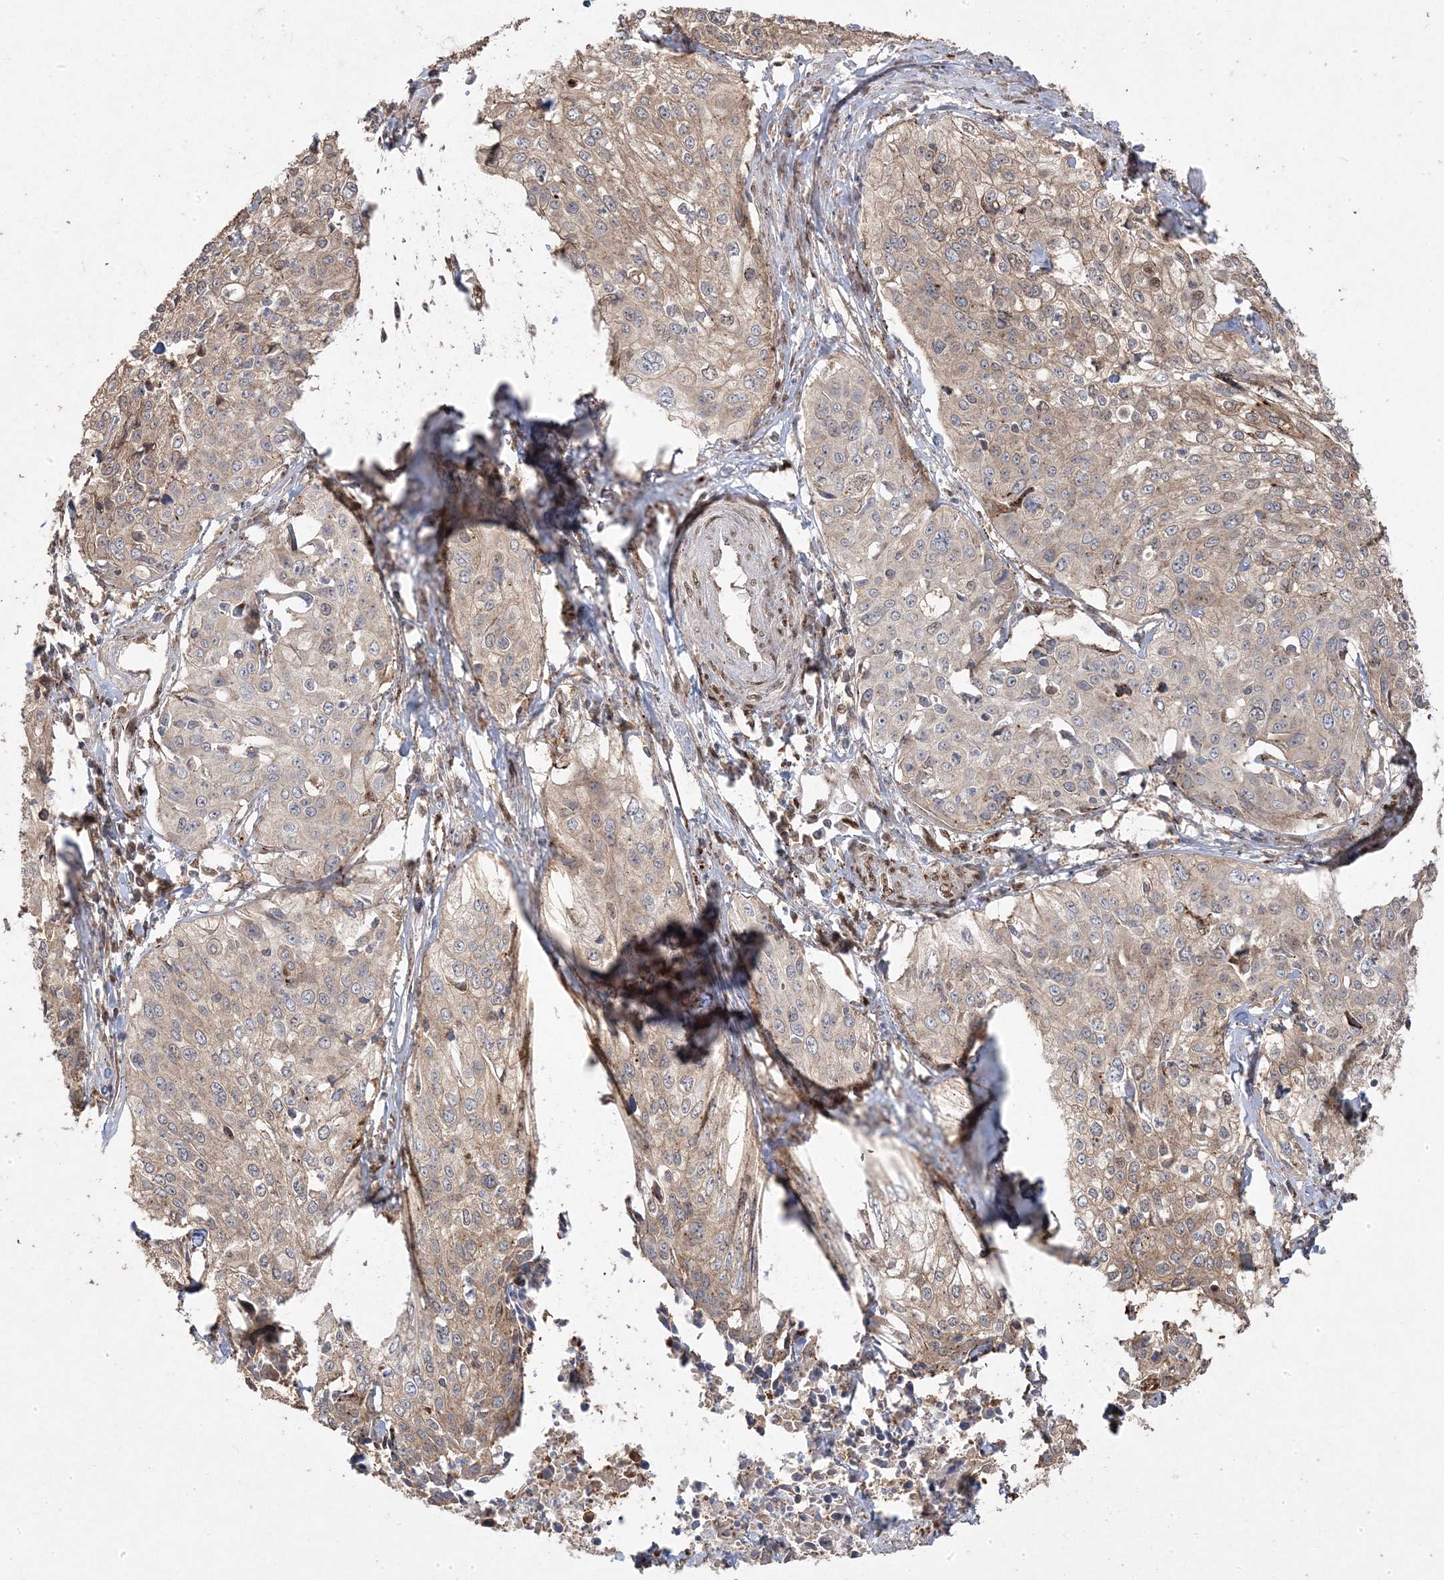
{"staining": {"intensity": "moderate", "quantity": "<25%", "location": "cytoplasmic/membranous"}, "tissue": "cervical cancer", "cell_type": "Tumor cells", "image_type": "cancer", "snomed": [{"axis": "morphology", "description": "Squamous cell carcinoma, NOS"}, {"axis": "topography", "description": "Cervix"}], "caption": "The micrograph displays a brown stain indicating the presence of a protein in the cytoplasmic/membranous of tumor cells in cervical cancer (squamous cell carcinoma).", "gene": "PPOX", "patient": {"sex": "female", "age": 31}}